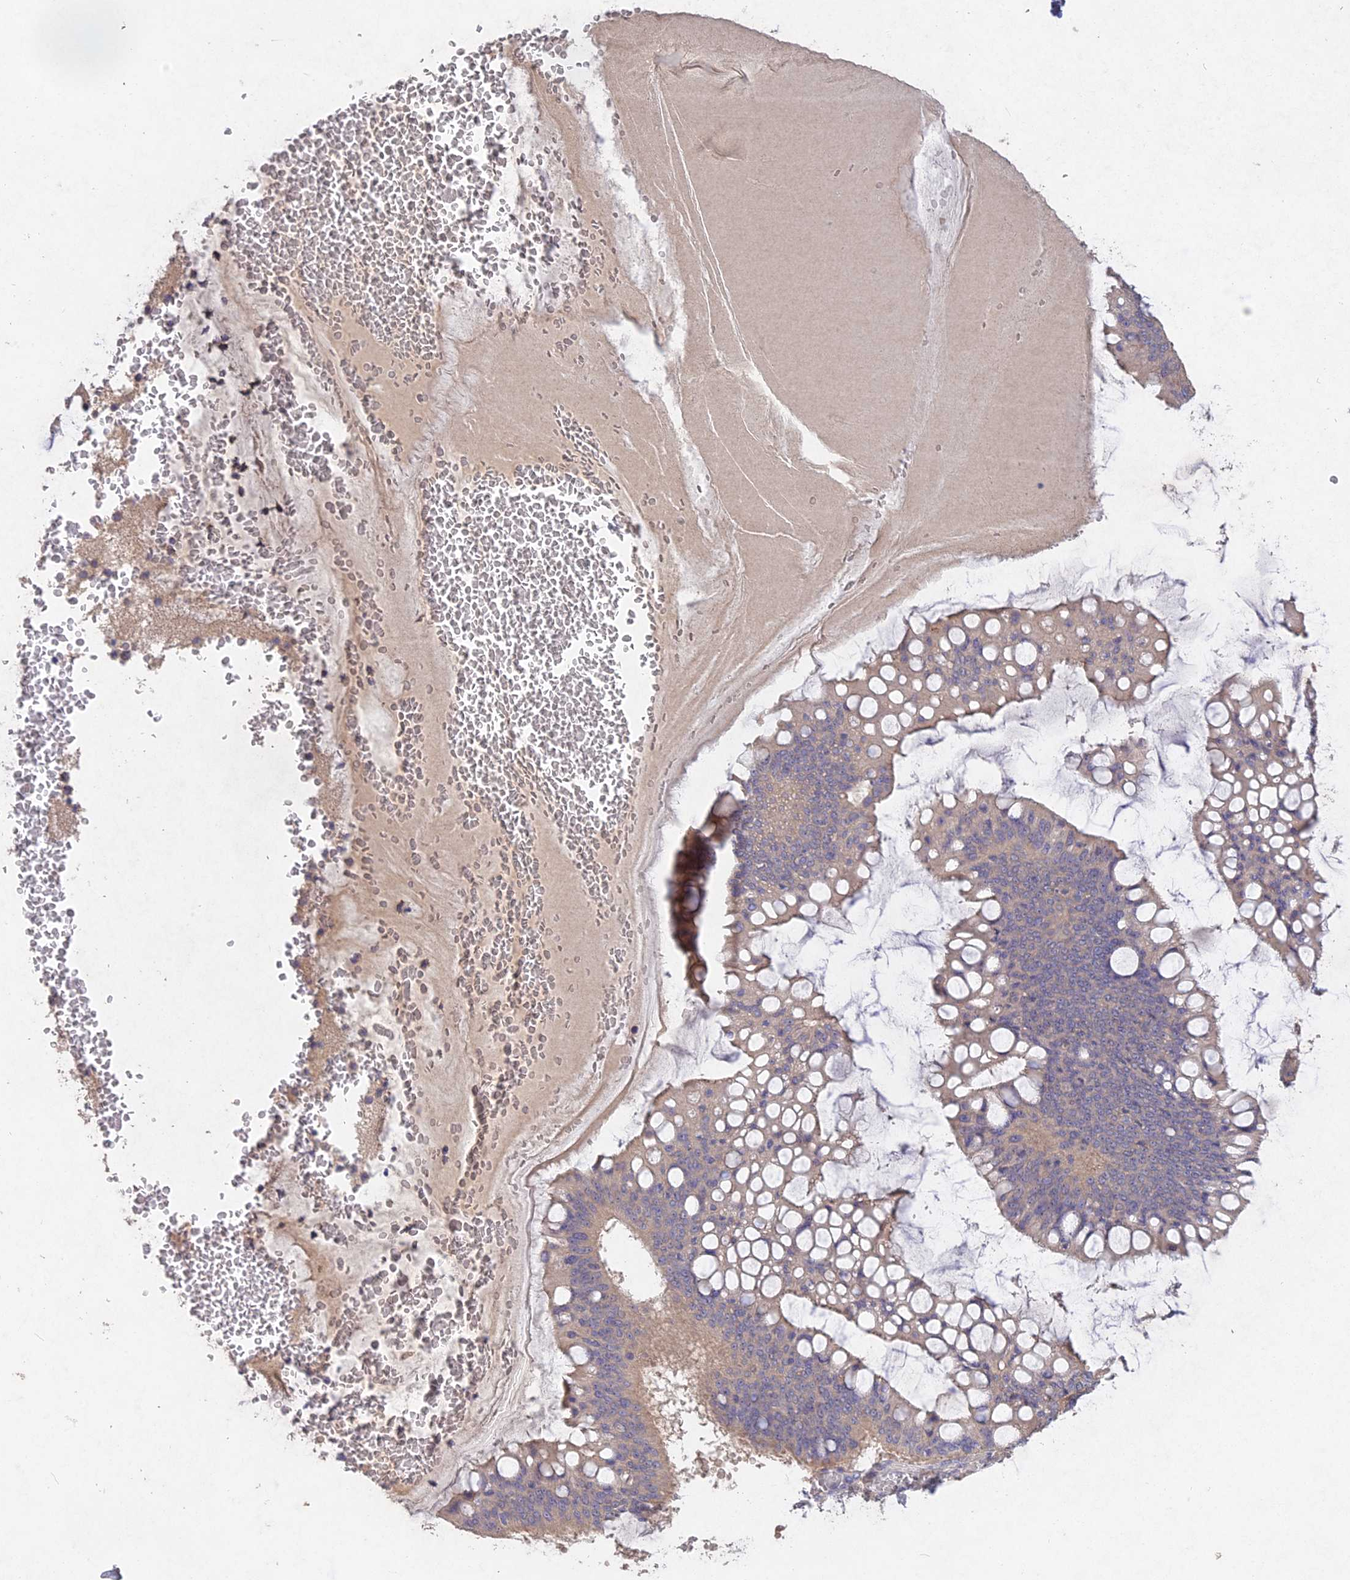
{"staining": {"intensity": "negative", "quantity": "none", "location": "none"}, "tissue": "ovarian cancer", "cell_type": "Tumor cells", "image_type": "cancer", "snomed": [{"axis": "morphology", "description": "Cystadenocarcinoma, mucinous, NOS"}, {"axis": "topography", "description": "Ovary"}], "caption": "Tumor cells show no significant protein expression in ovarian mucinous cystadenocarcinoma.", "gene": "SLC26A4", "patient": {"sex": "female", "age": 73}}